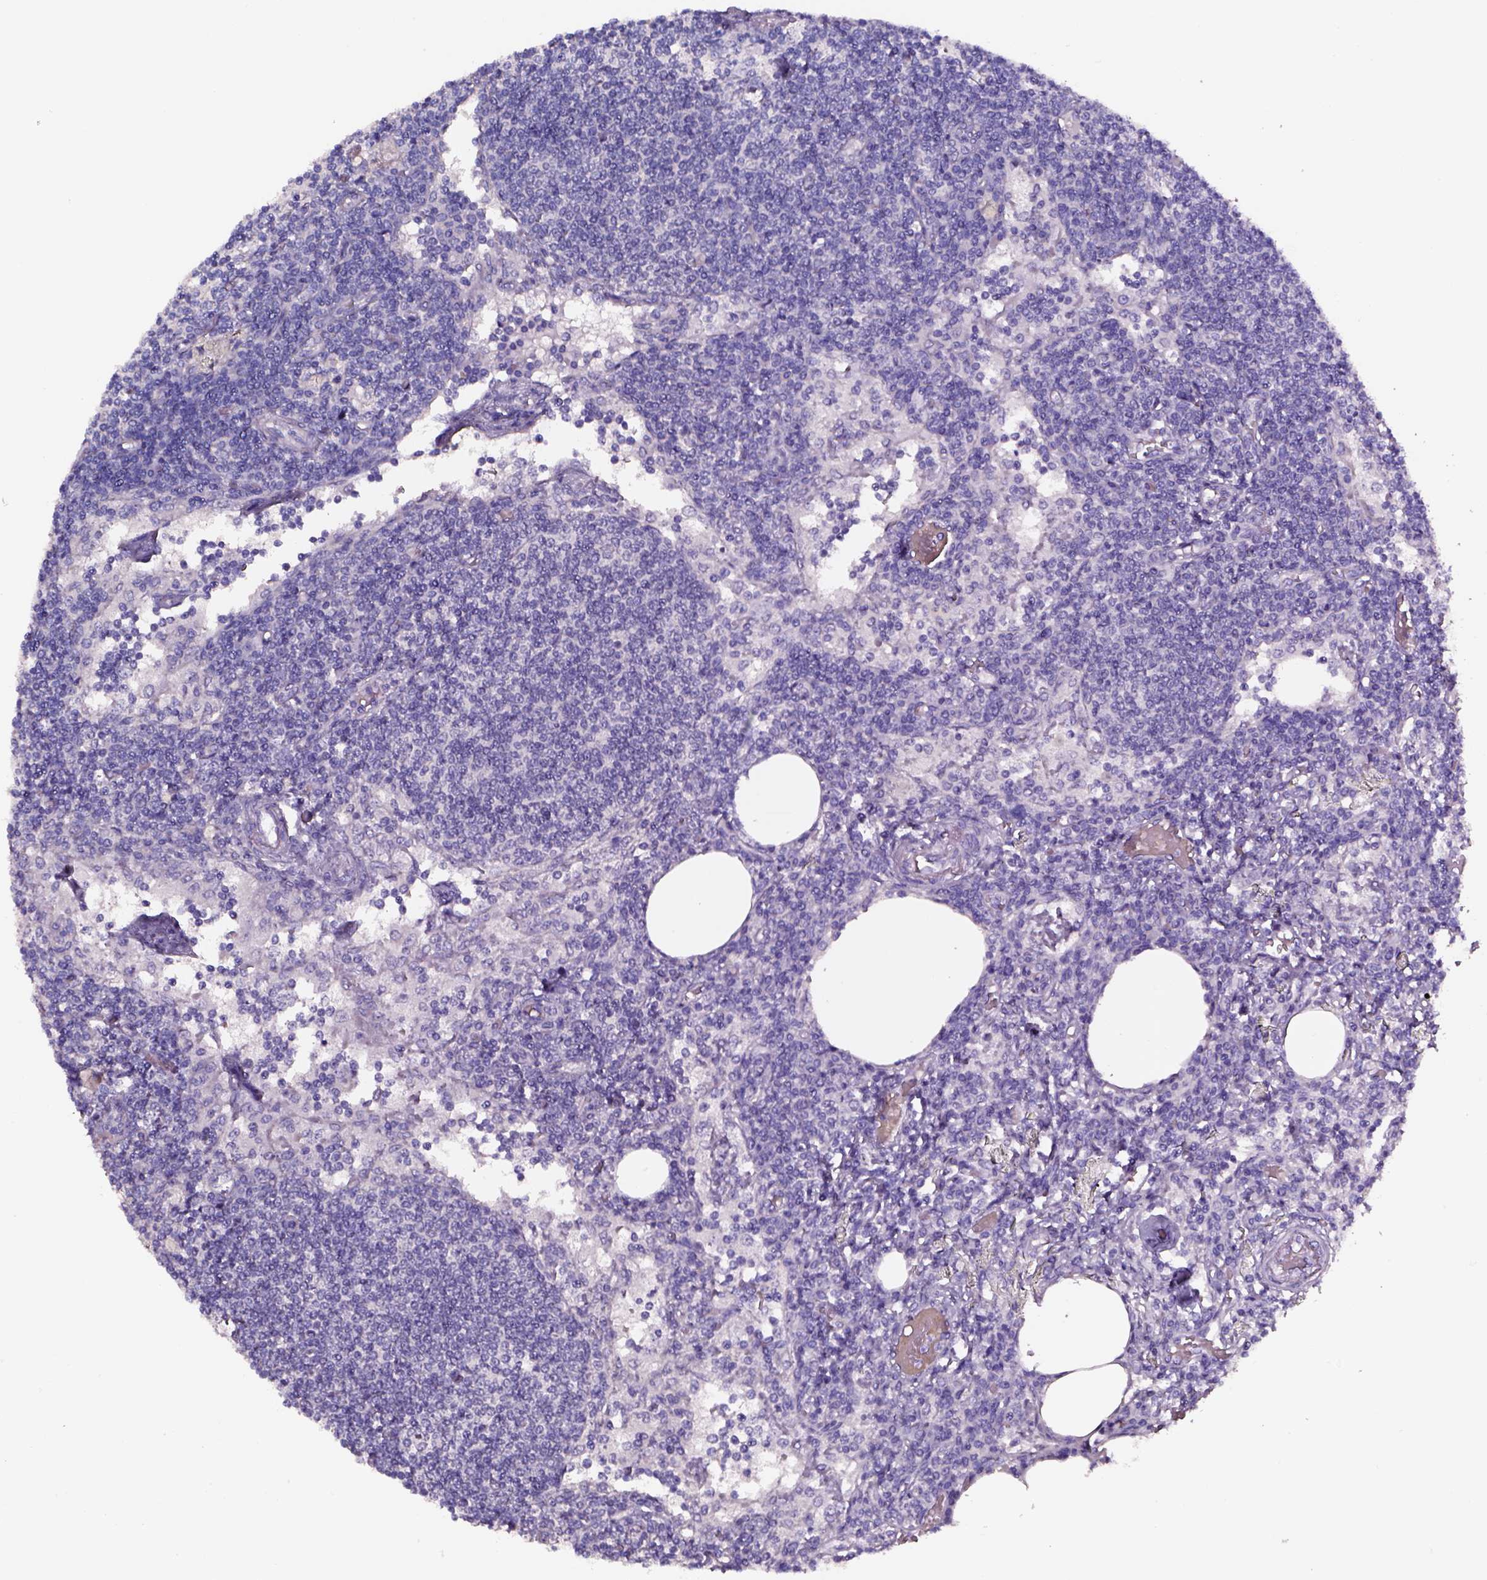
{"staining": {"intensity": "negative", "quantity": "none", "location": "none"}, "tissue": "lymph node", "cell_type": "Germinal center cells", "image_type": "normal", "snomed": [{"axis": "morphology", "description": "Normal tissue, NOS"}, {"axis": "topography", "description": "Lymph node"}], "caption": "IHC photomicrograph of normal lymph node: lymph node stained with DAB displays no significant protein positivity in germinal center cells.", "gene": "AADAT", "patient": {"sex": "female", "age": 69}}